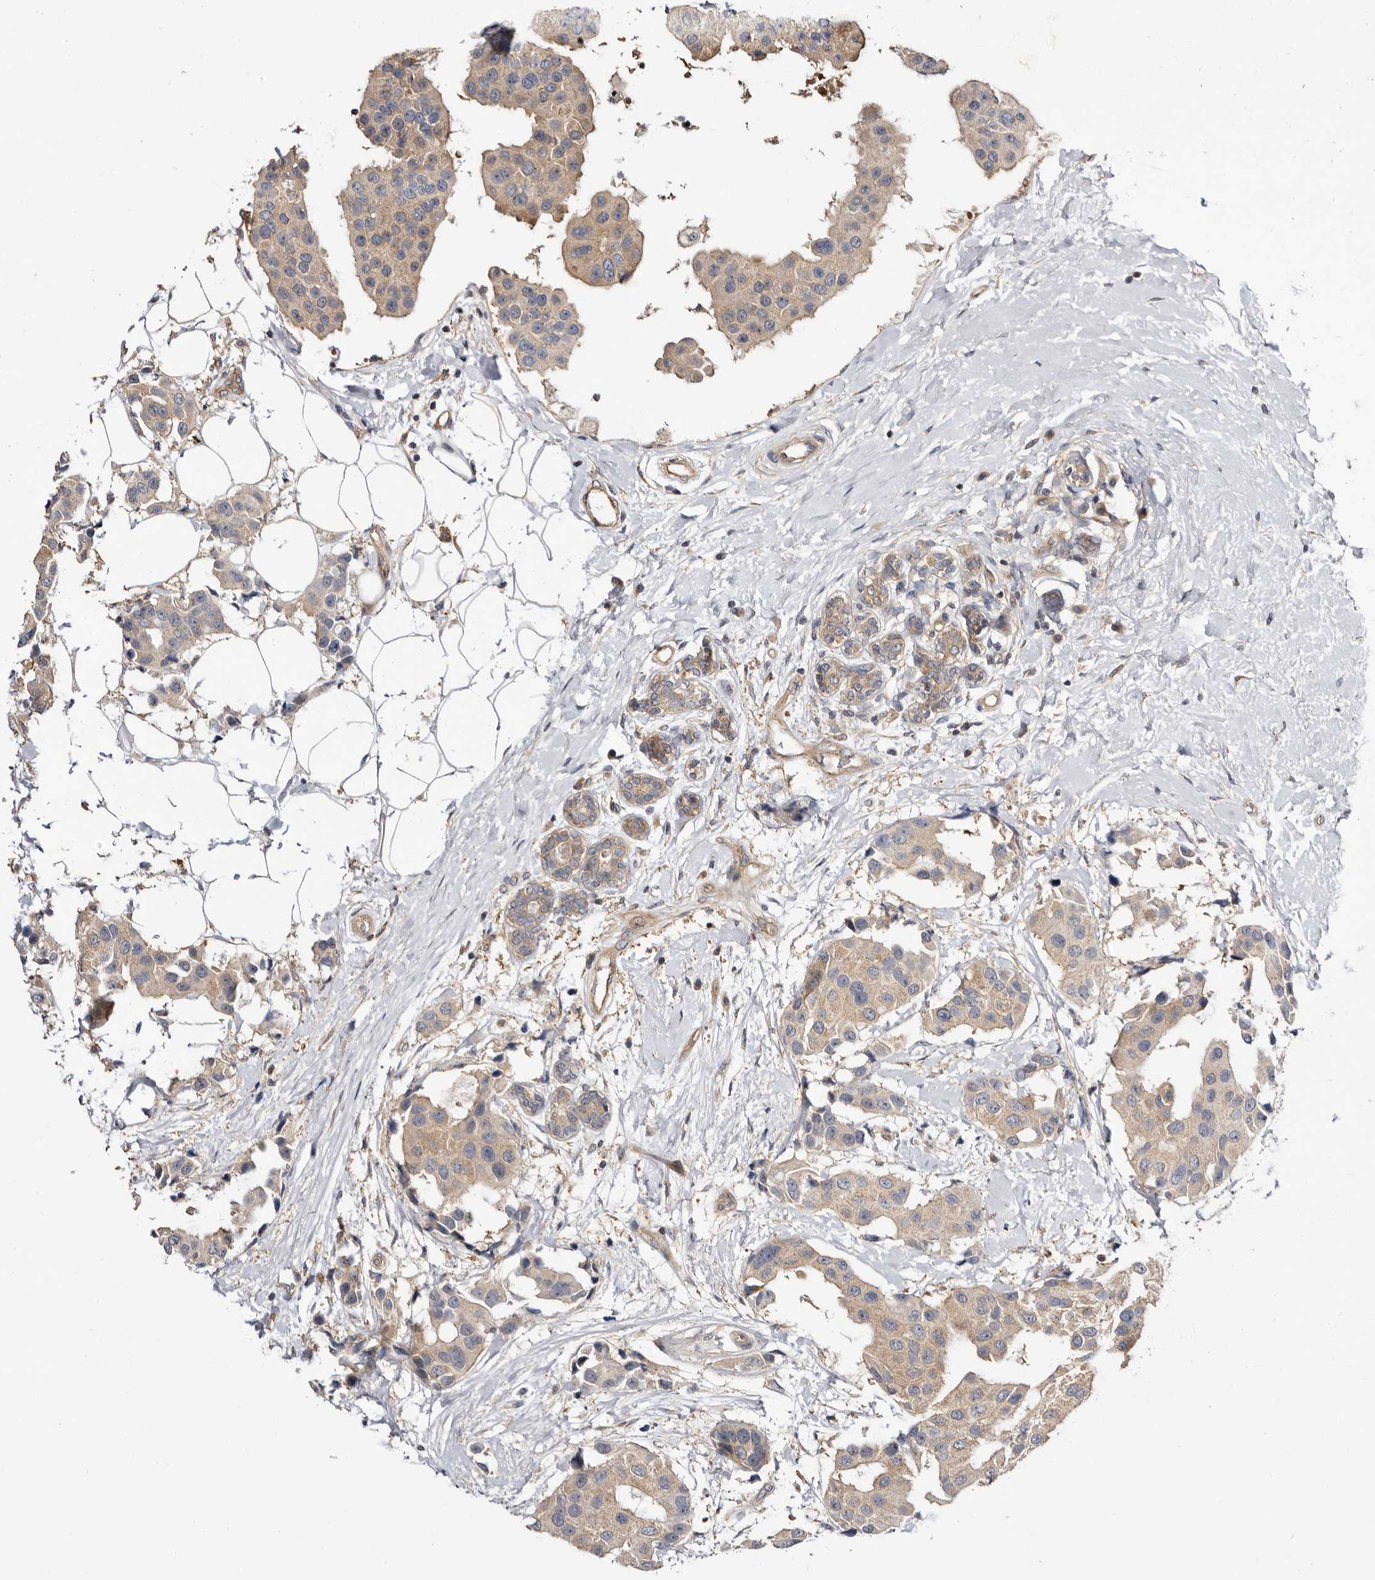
{"staining": {"intensity": "weak", "quantity": ">75%", "location": "cytoplasmic/membranous"}, "tissue": "breast cancer", "cell_type": "Tumor cells", "image_type": "cancer", "snomed": [{"axis": "morphology", "description": "Normal tissue, NOS"}, {"axis": "morphology", "description": "Duct carcinoma"}, {"axis": "topography", "description": "Breast"}], "caption": "Immunohistochemistry (IHC) image of neoplastic tissue: human breast cancer (intraductal carcinoma) stained using IHC displays low levels of weak protein expression localized specifically in the cytoplasmic/membranous of tumor cells, appearing as a cytoplasmic/membranous brown color.", "gene": "PANK4", "patient": {"sex": "female", "age": 39}}